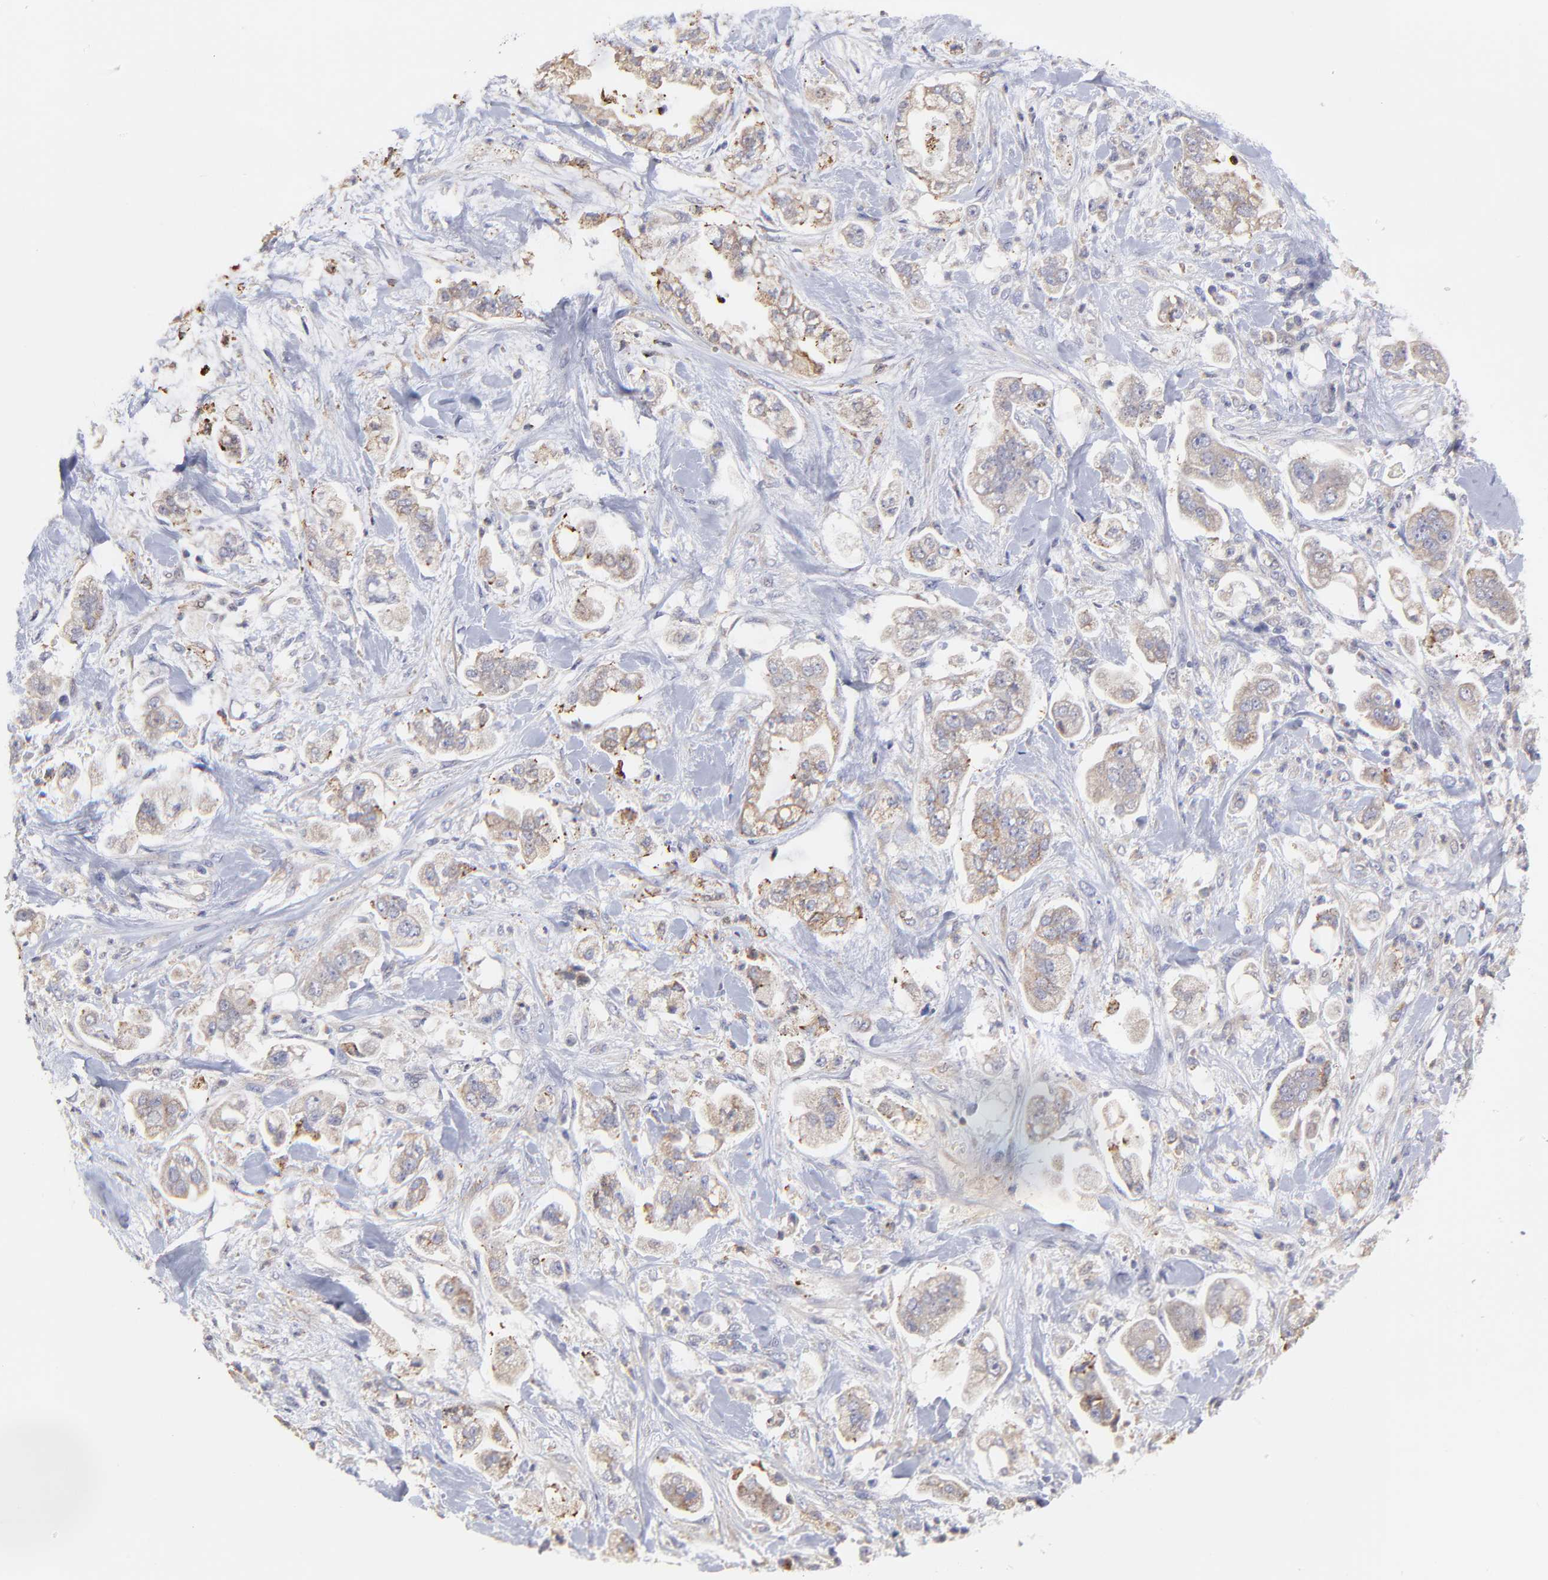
{"staining": {"intensity": "weak", "quantity": ">75%", "location": "cytoplasmic/membranous"}, "tissue": "stomach cancer", "cell_type": "Tumor cells", "image_type": "cancer", "snomed": [{"axis": "morphology", "description": "Adenocarcinoma, NOS"}, {"axis": "topography", "description": "Stomach"}], "caption": "High-power microscopy captured an IHC micrograph of stomach adenocarcinoma, revealing weak cytoplasmic/membranous positivity in approximately >75% of tumor cells.", "gene": "GCSAM", "patient": {"sex": "male", "age": 62}}